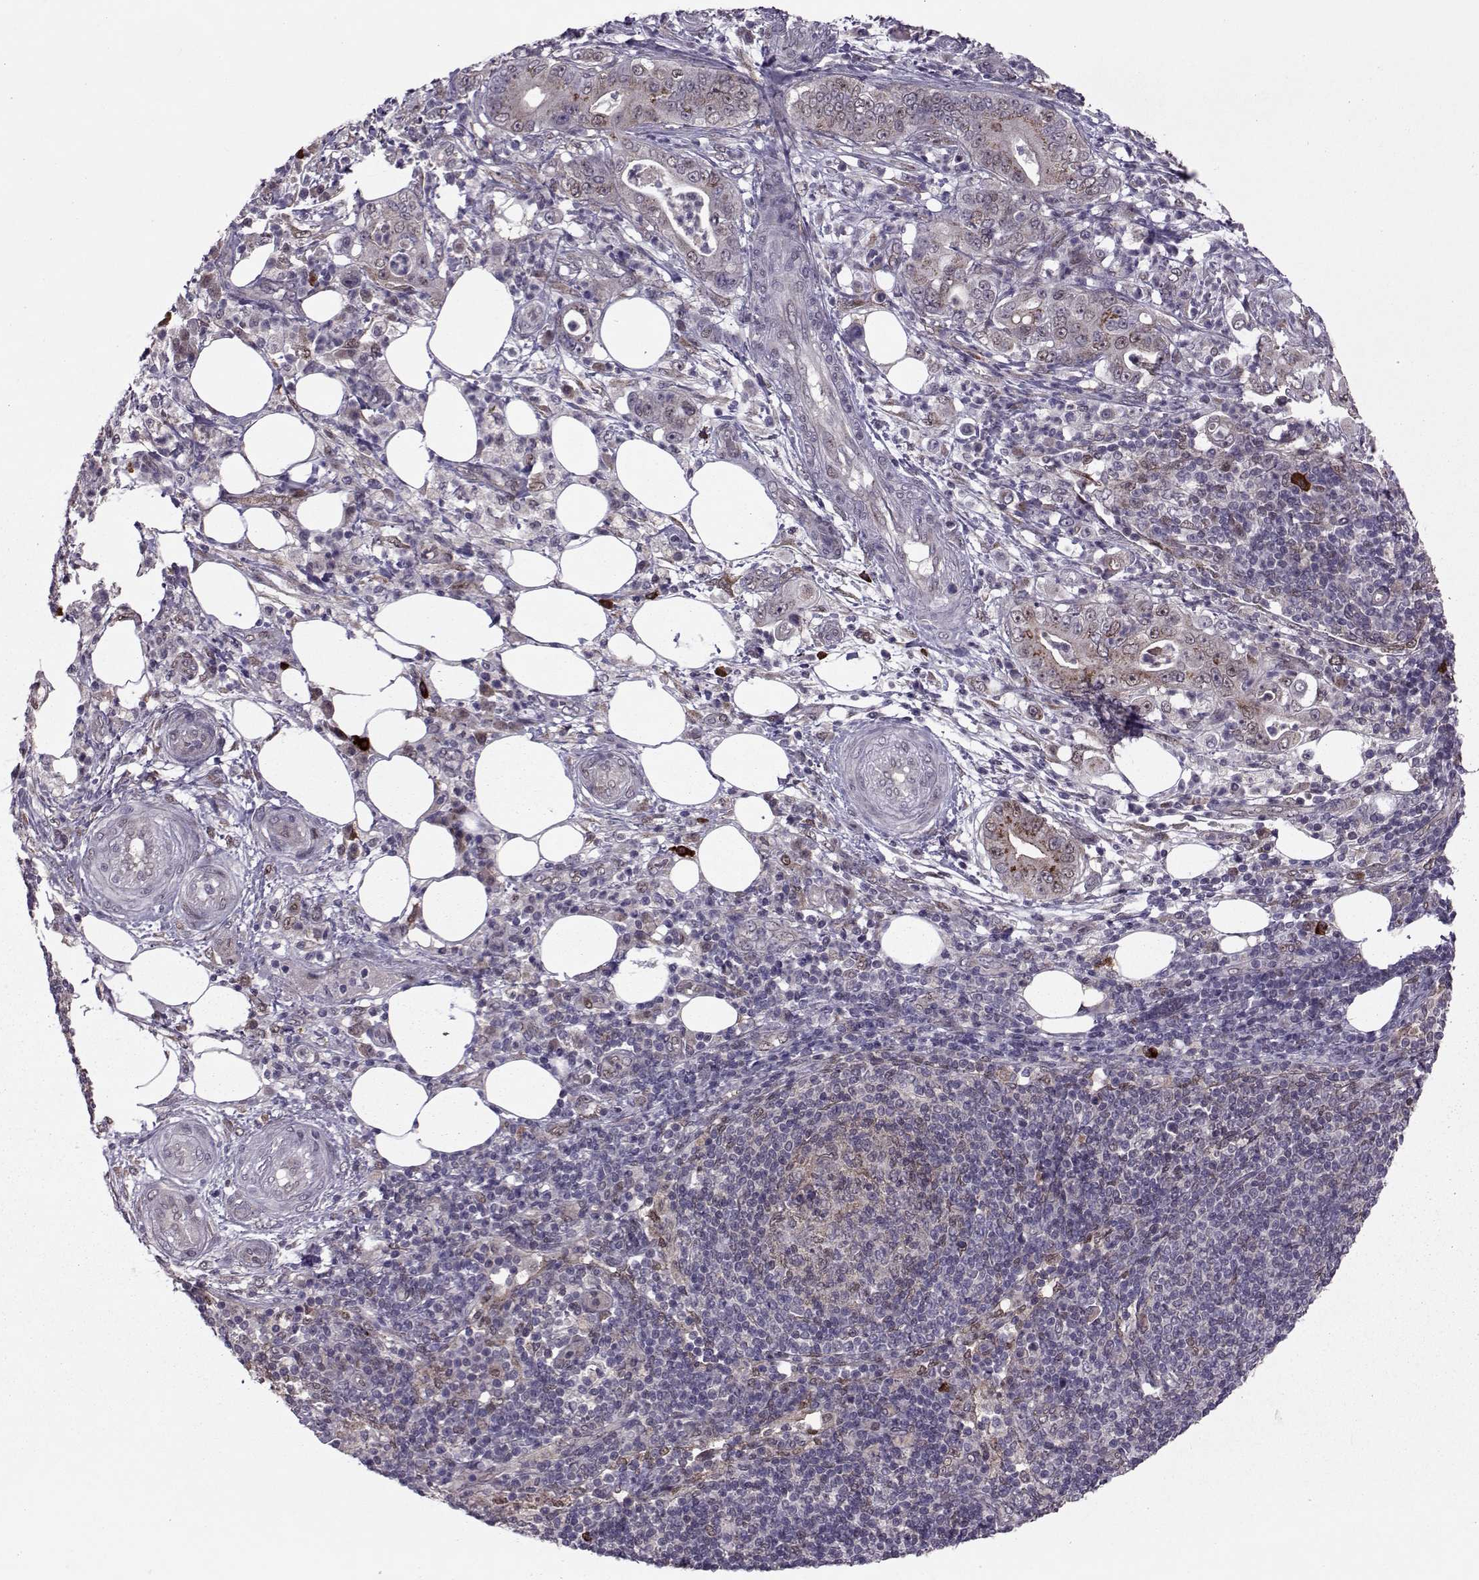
{"staining": {"intensity": "strong", "quantity": "25%-75%", "location": "cytoplasmic/membranous,nuclear"}, "tissue": "pancreatic cancer", "cell_type": "Tumor cells", "image_type": "cancer", "snomed": [{"axis": "morphology", "description": "Adenocarcinoma, NOS"}, {"axis": "topography", "description": "Pancreas"}], "caption": "DAB (3,3'-diaminobenzidine) immunohistochemical staining of human adenocarcinoma (pancreatic) shows strong cytoplasmic/membranous and nuclear protein expression in approximately 25%-75% of tumor cells.", "gene": "CDK4", "patient": {"sex": "male", "age": 71}}